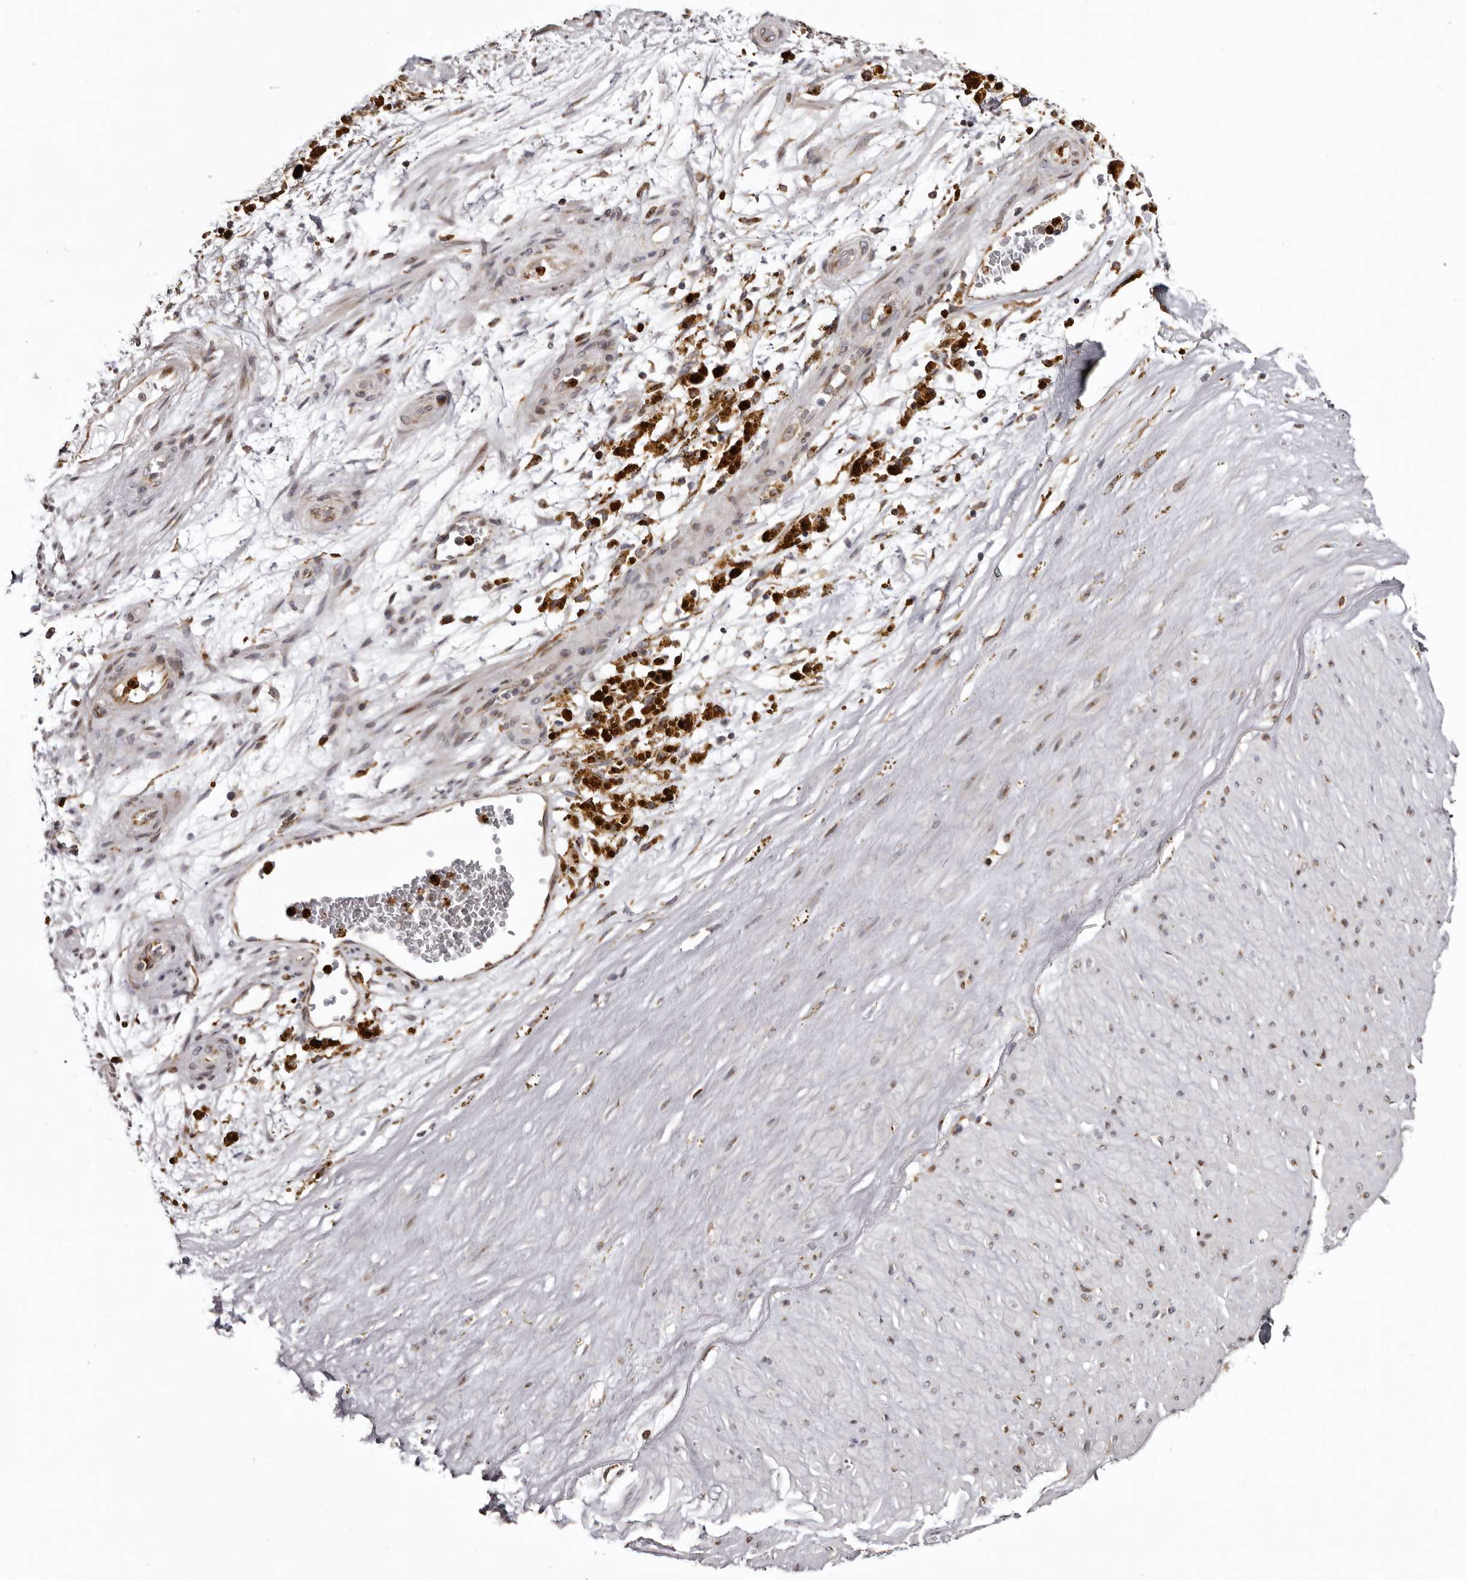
{"staining": {"intensity": "weak", "quantity": "25%-75%", "location": "cytoplasmic/membranous"}, "tissue": "adipose tissue", "cell_type": "Adipocytes", "image_type": "normal", "snomed": [{"axis": "morphology", "description": "Normal tissue, NOS"}, {"axis": "topography", "description": "Soft tissue"}], "caption": "Weak cytoplasmic/membranous staining is seen in approximately 25%-75% of adipocytes in unremarkable adipose tissue.", "gene": "C4orf3", "patient": {"sex": "male", "age": 72}}